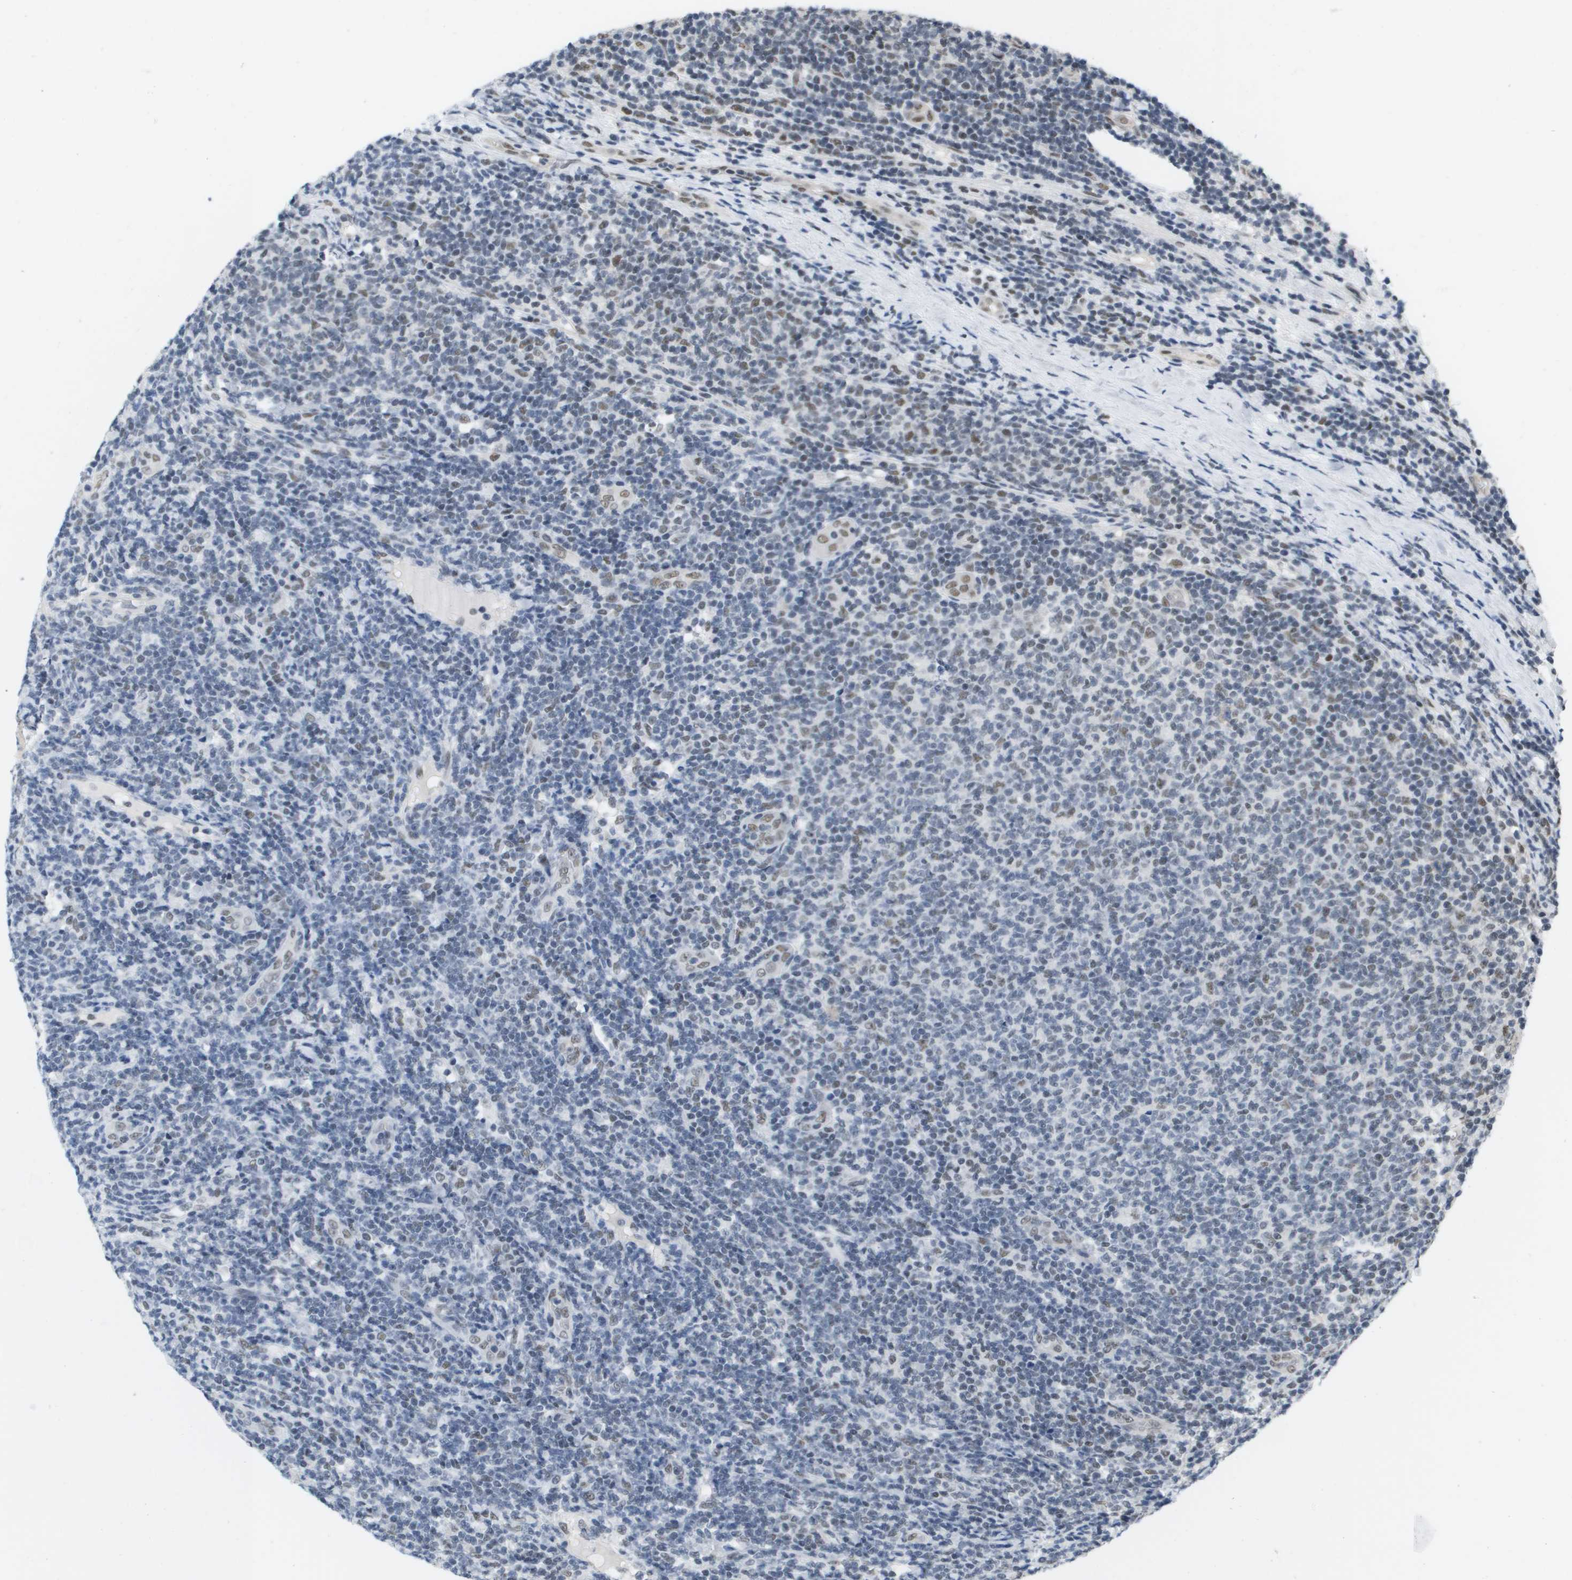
{"staining": {"intensity": "weak", "quantity": "25%-75%", "location": "nuclear"}, "tissue": "lymphoma", "cell_type": "Tumor cells", "image_type": "cancer", "snomed": [{"axis": "morphology", "description": "Malignant lymphoma, non-Hodgkin's type, Low grade"}, {"axis": "topography", "description": "Lymph node"}], "caption": "This is an image of immunohistochemistry staining of malignant lymphoma, non-Hodgkin's type (low-grade), which shows weak staining in the nuclear of tumor cells.", "gene": "ISY1", "patient": {"sex": "male", "age": 66}}